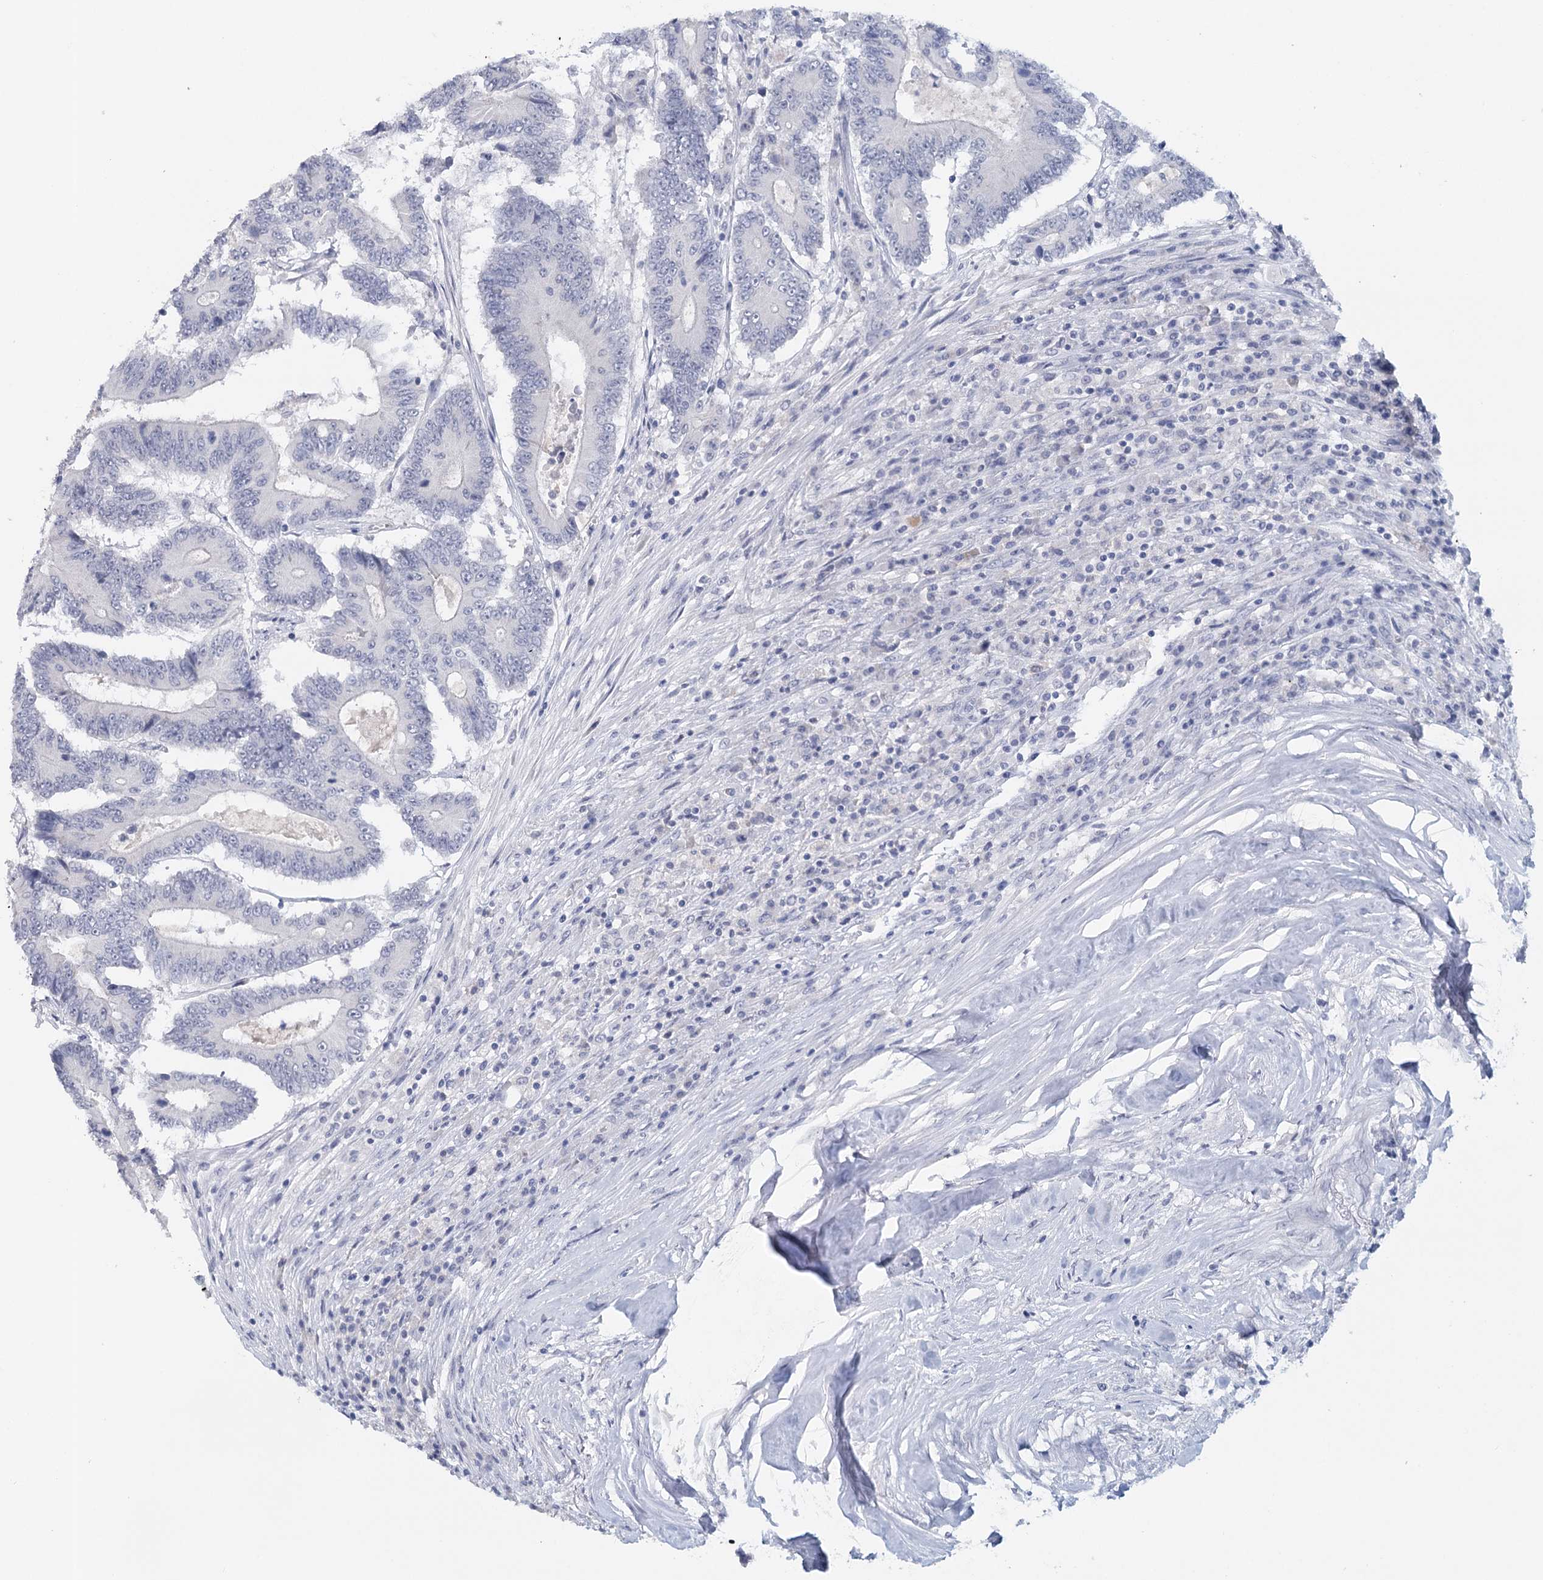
{"staining": {"intensity": "negative", "quantity": "none", "location": "none"}, "tissue": "colorectal cancer", "cell_type": "Tumor cells", "image_type": "cancer", "snomed": [{"axis": "morphology", "description": "Adenocarcinoma, NOS"}, {"axis": "topography", "description": "Colon"}], "caption": "Immunohistochemical staining of human colorectal adenocarcinoma demonstrates no significant expression in tumor cells.", "gene": "HSPA4L", "patient": {"sex": "male", "age": 83}}